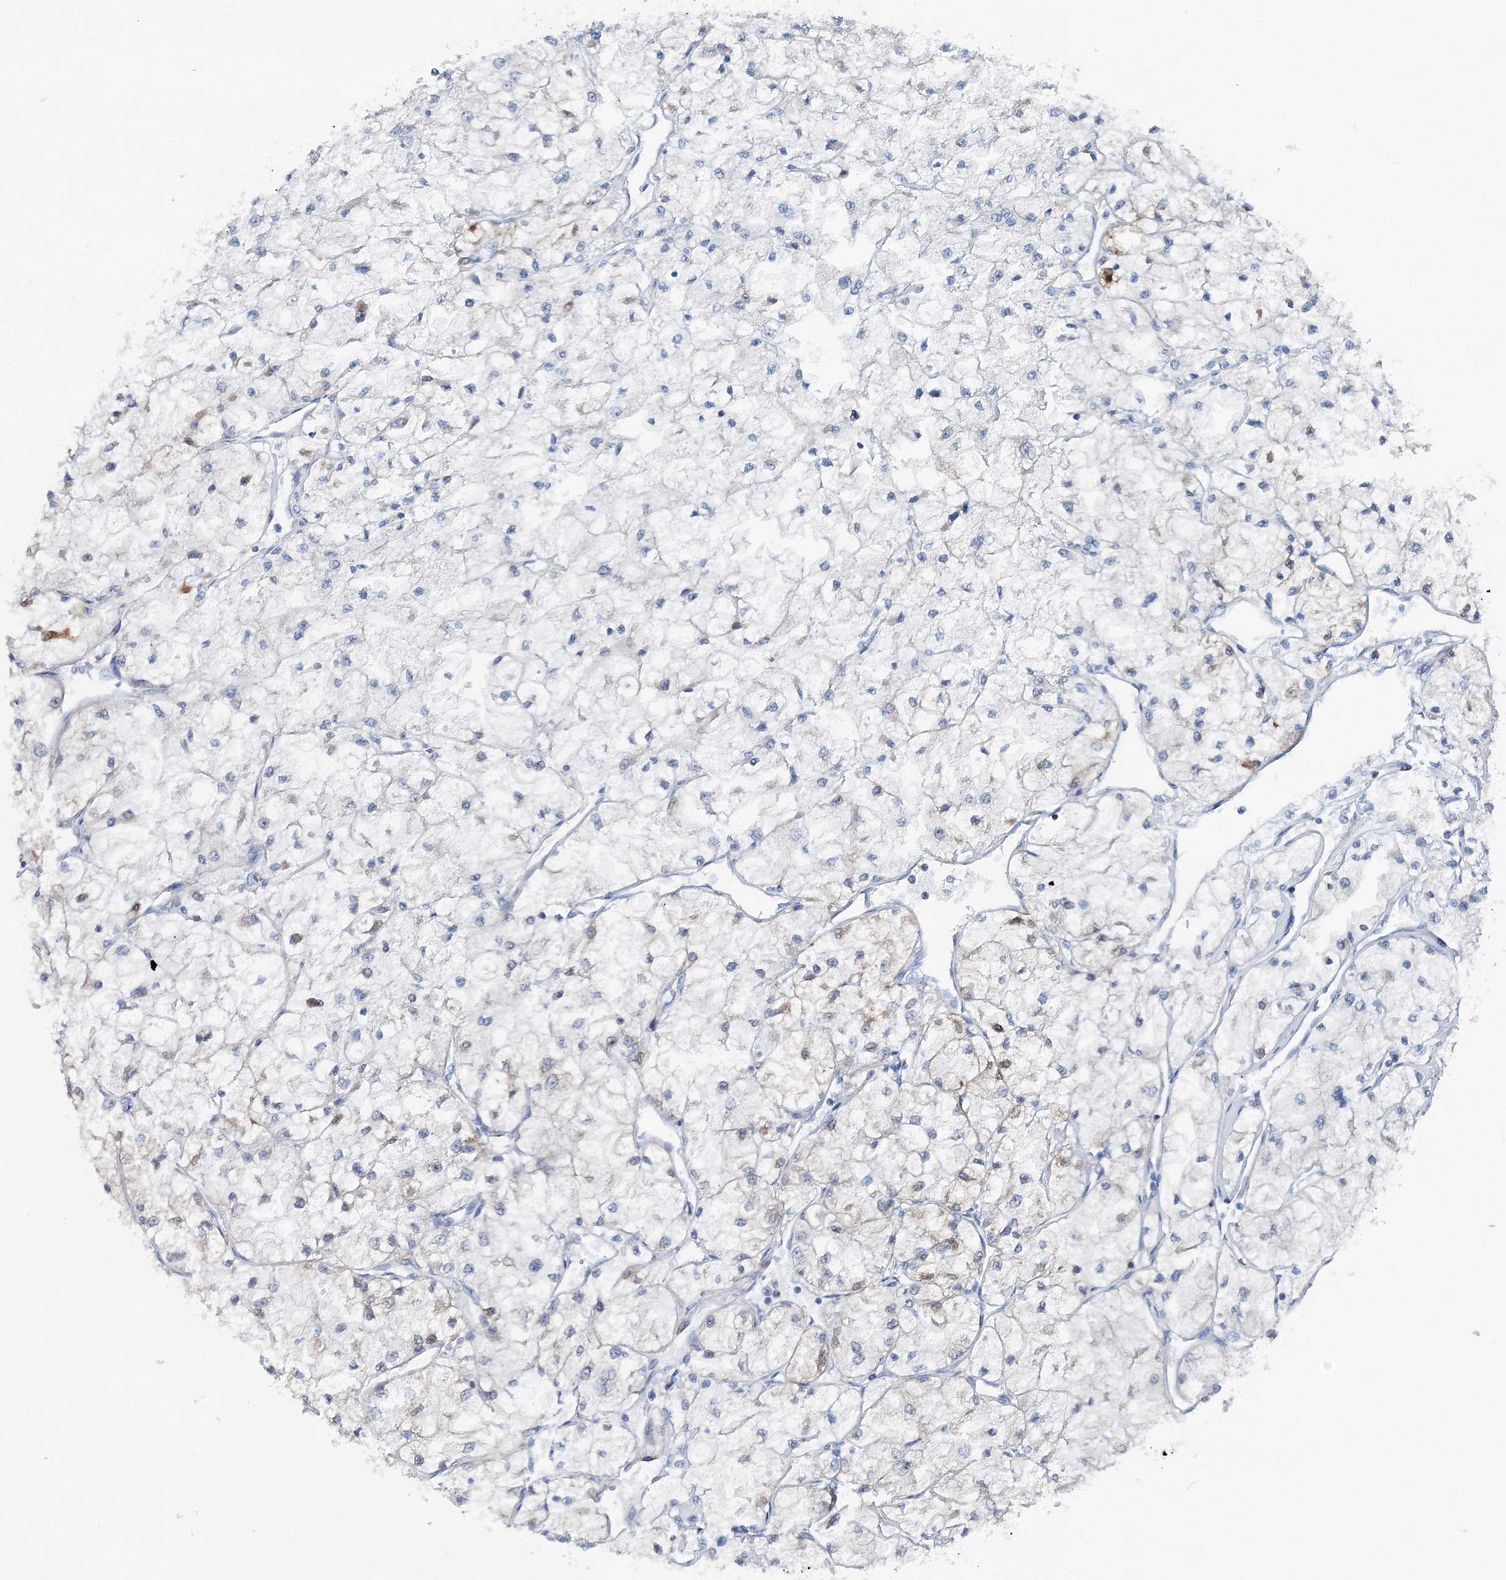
{"staining": {"intensity": "negative", "quantity": "none", "location": "none"}, "tissue": "renal cancer", "cell_type": "Tumor cells", "image_type": "cancer", "snomed": [{"axis": "morphology", "description": "Adenocarcinoma, NOS"}, {"axis": "topography", "description": "Kidney"}], "caption": "Tumor cells show no significant protein expression in renal cancer (adenocarcinoma).", "gene": "GABARAPL2", "patient": {"sex": "male", "age": 80}}